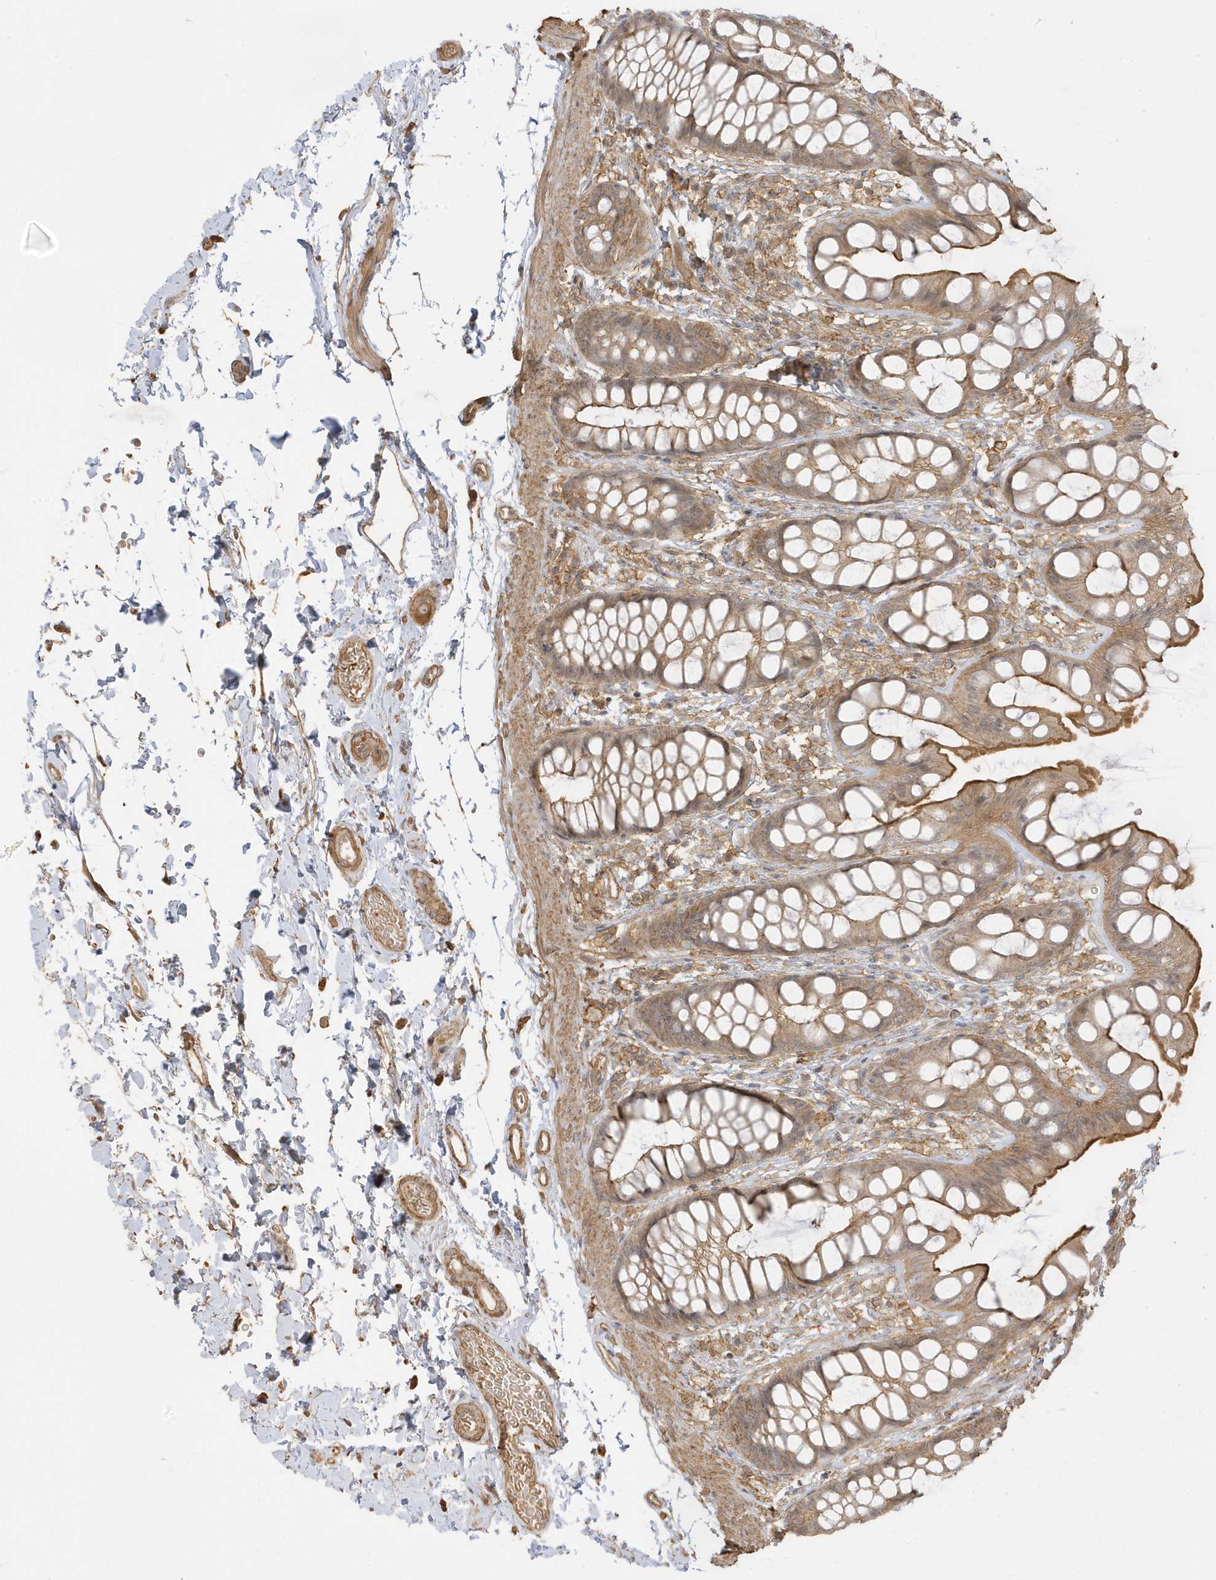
{"staining": {"intensity": "moderate", "quantity": "25%-75%", "location": "cytoplasmic/membranous"}, "tissue": "rectum", "cell_type": "Glandular cells", "image_type": "normal", "snomed": [{"axis": "morphology", "description": "Normal tissue, NOS"}, {"axis": "topography", "description": "Rectum"}], "caption": "The immunohistochemical stain shows moderate cytoplasmic/membranous staining in glandular cells of unremarkable rectum. The protein is shown in brown color, while the nuclei are stained blue.", "gene": "ZBTB8A", "patient": {"sex": "female", "age": 65}}